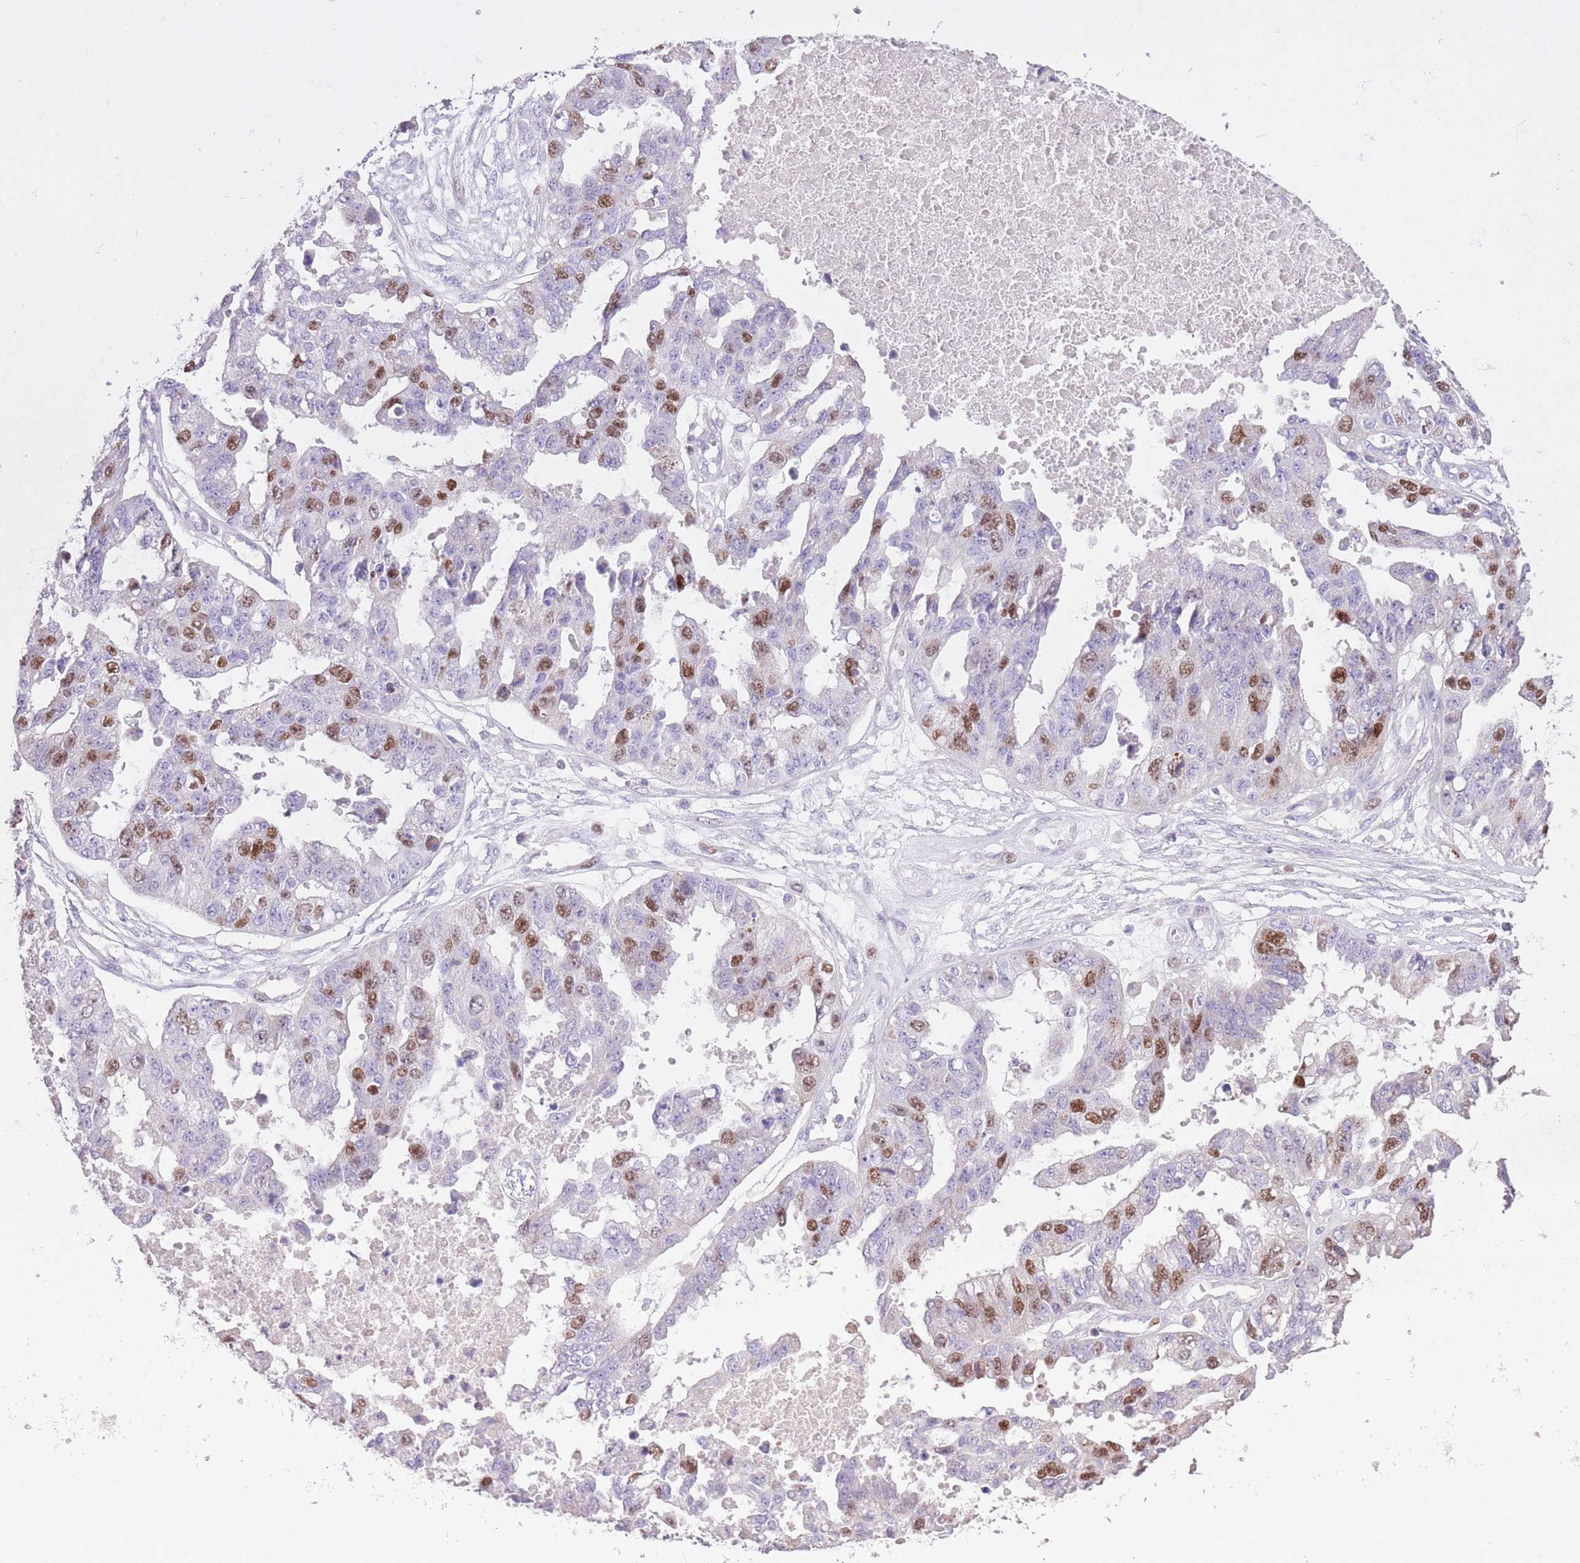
{"staining": {"intensity": "moderate", "quantity": "25%-75%", "location": "nuclear"}, "tissue": "ovarian cancer", "cell_type": "Tumor cells", "image_type": "cancer", "snomed": [{"axis": "morphology", "description": "Cystadenocarcinoma, serous, NOS"}, {"axis": "topography", "description": "Ovary"}], "caption": "Immunohistochemical staining of human ovarian serous cystadenocarcinoma demonstrates medium levels of moderate nuclear staining in approximately 25%-75% of tumor cells. (DAB (3,3'-diaminobenzidine) IHC with brightfield microscopy, high magnification).", "gene": "GMNN", "patient": {"sex": "female", "age": 58}}